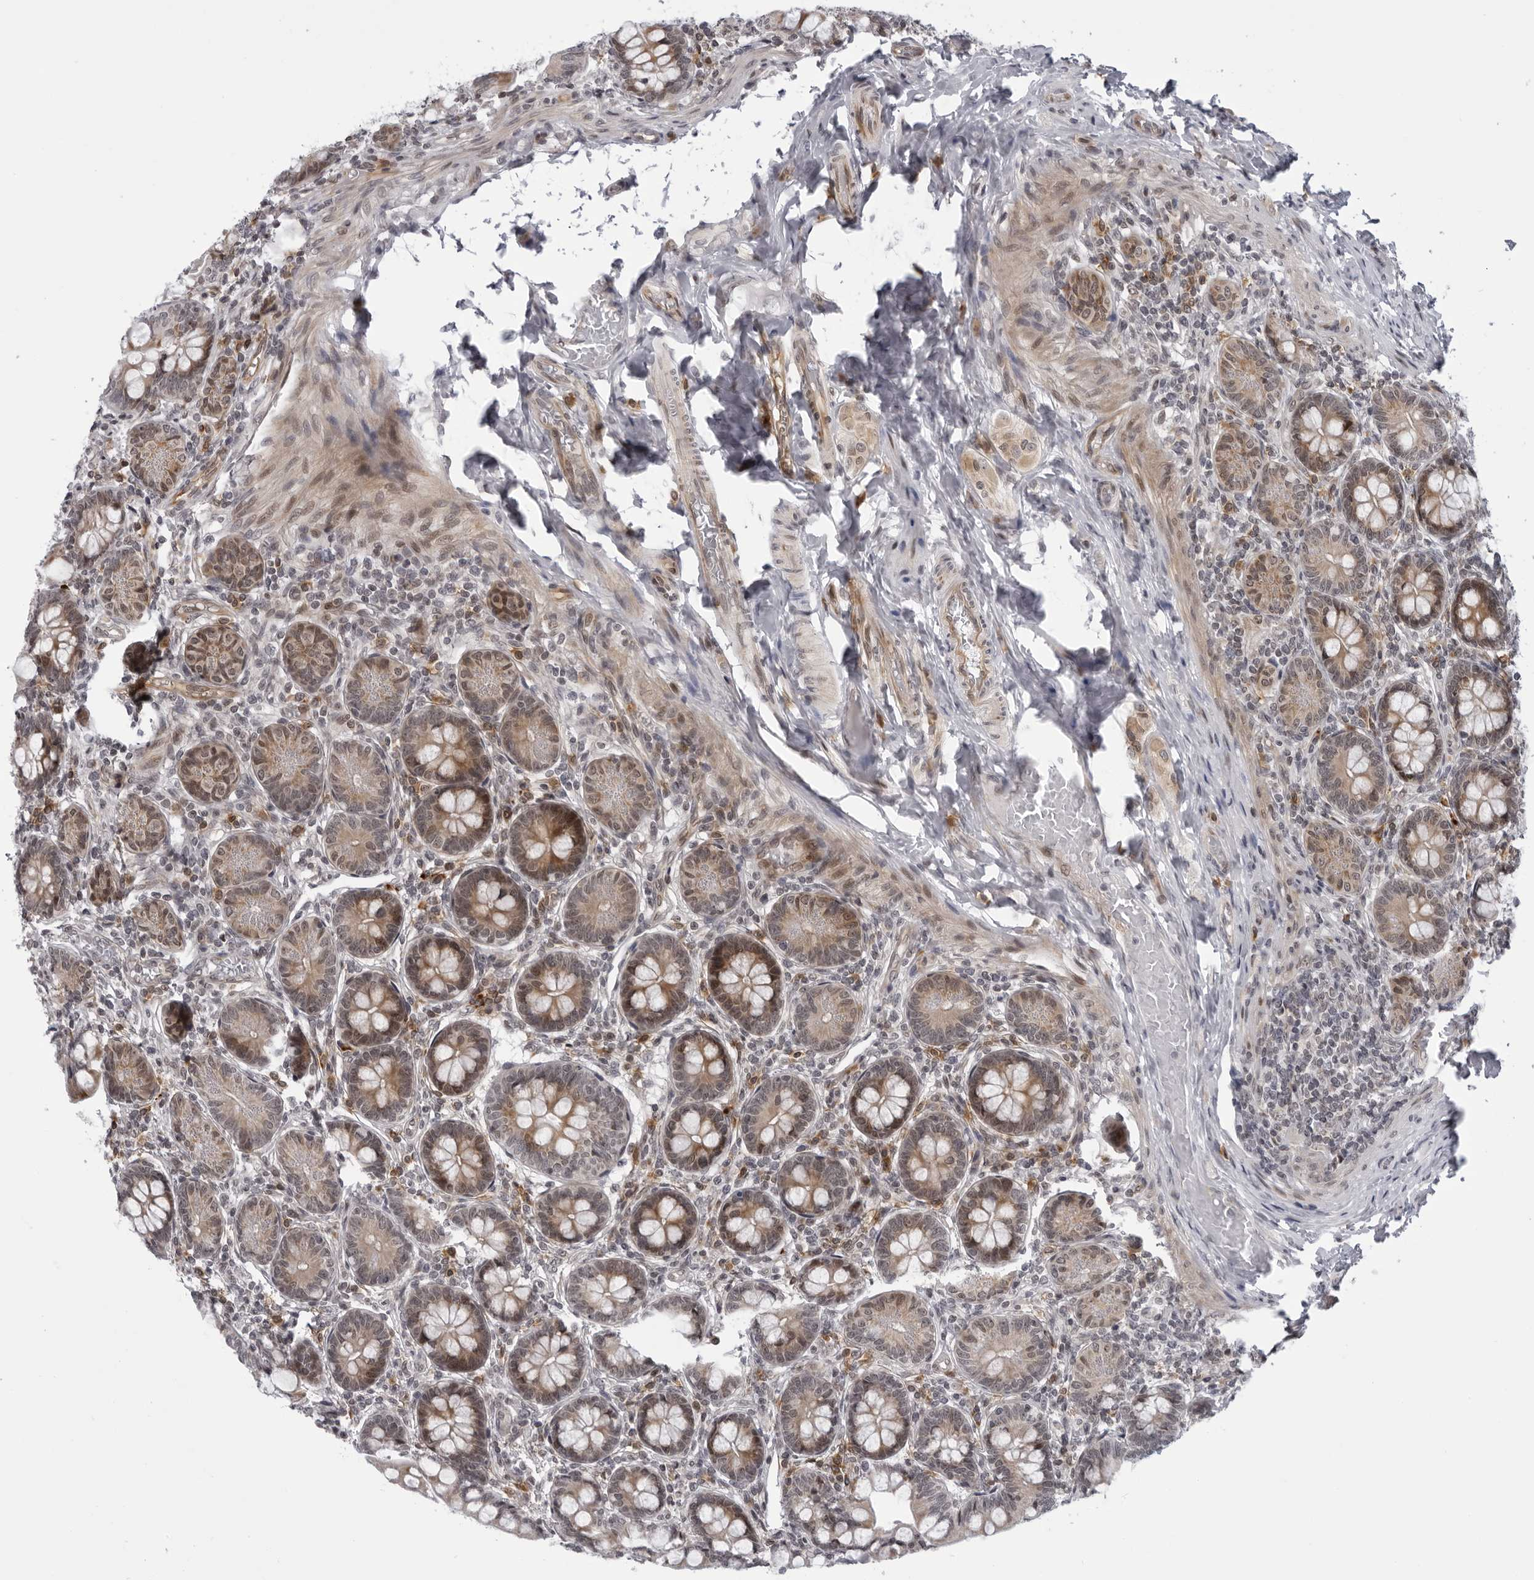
{"staining": {"intensity": "strong", "quantity": "25%-75%", "location": "cytoplasmic/membranous"}, "tissue": "small intestine", "cell_type": "Glandular cells", "image_type": "normal", "snomed": [{"axis": "morphology", "description": "Normal tissue, NOS"}, {"axis": "topography", "description": "Small intestine"}], "caption": "The histopathology image shows staining of unremarkable small intestine, revealing strong cytoplasmic/membranous protein expression (brown color) within glandular cells.", "gene": "GCSAML", "patient": {"sex": "male", "age": 7}}